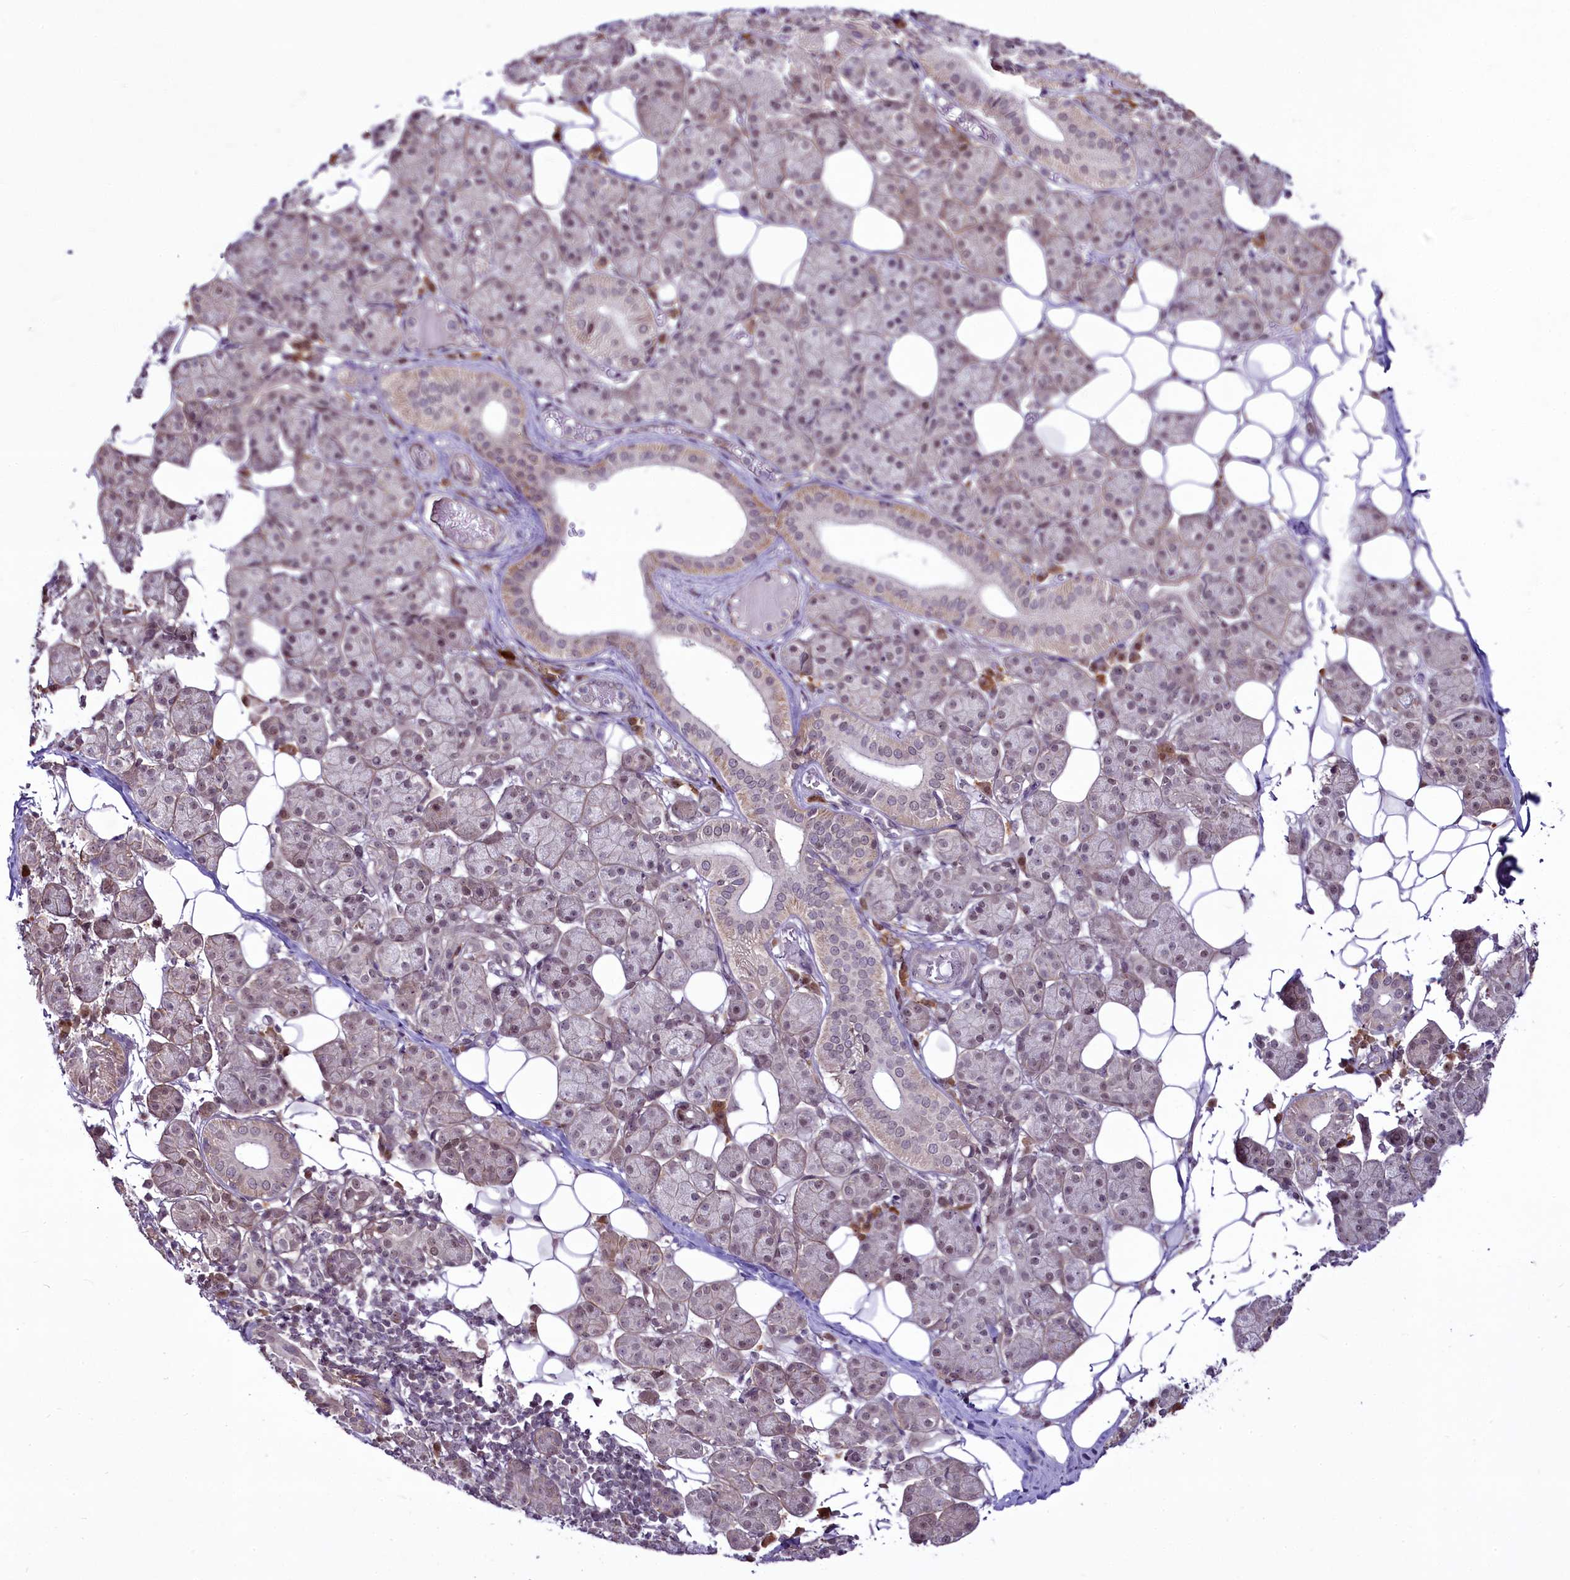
{"staining": {"intensity": "moderate", "quantity": "25%-75%", "location": "cytoplasmic/membranous"}, "tissue": "salivary gland", "cell_type": "Glandular cells", "image_type": "normal", "snomed": [{"axis": "morphology", "description": "Normal tissue, NOS"}, {"axis": "topography", "description": "Salivary gland"}], "caption": "This is a histology image of IHC staining of unremarkable salivary gland, which shows moderate staining in the cytoplasmic/membranous of glandular cells.", "gene": "RSBN1", "patient": {"sex": "female", "age": 33}}